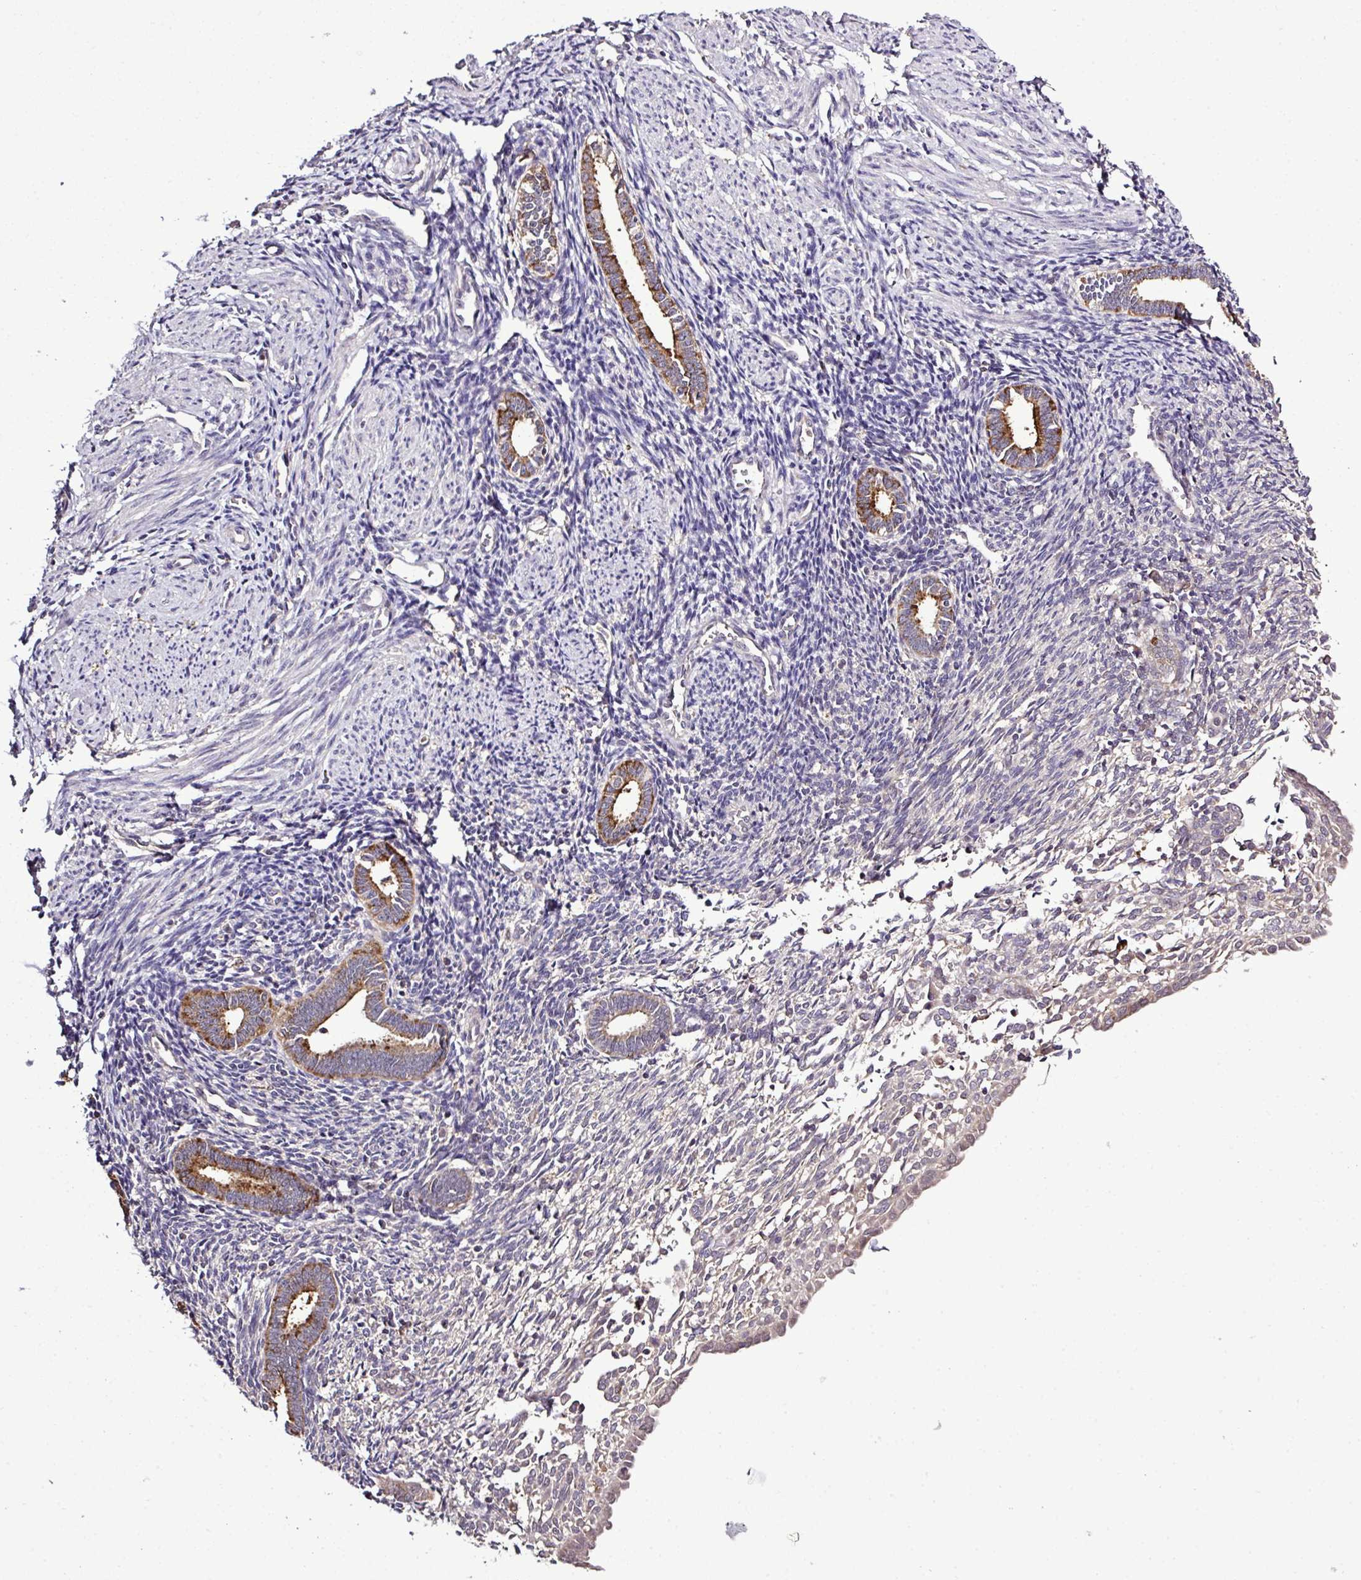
{"staining": {"intensity": "negative", "quantity": "none", "location": "none"}, "tissue": "endometrium", "cell_type": "Cells in endometrial stroma", "image_type": "normal", "snomed": [{"axis": "morphology", "description": "Normal tissue, NOS"}, {"axis": "topography", "description": "Endometrium"}], "caption": "The image displays no staining of cells in endometrial stroma in unremarkable endometrium. (DAB (3,3'-diaminobenzidine) IHC with hematoxylin counter stain).", "gene": "SMCO4", "patient": {"sex": "female", "age": 32}}